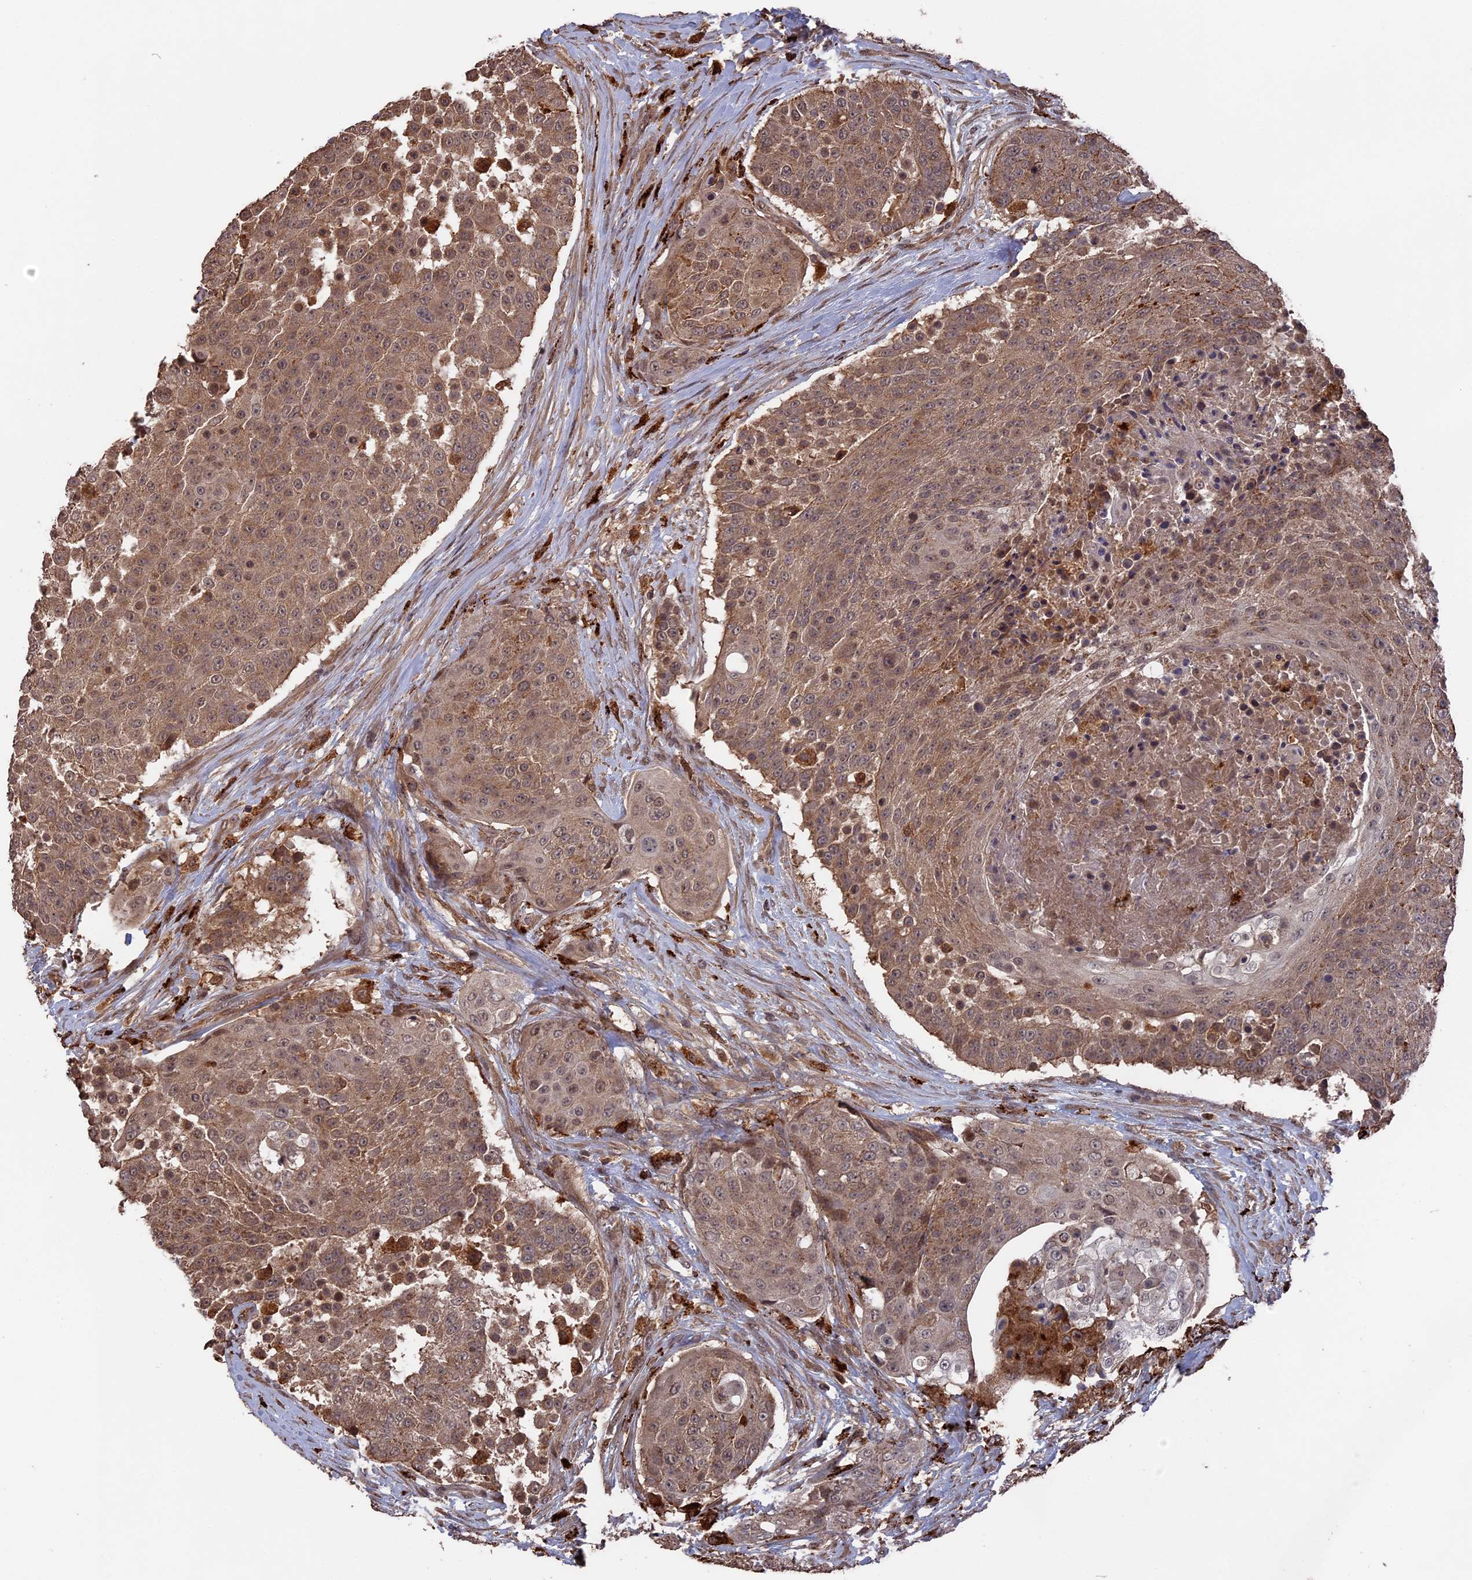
{"staining": {"intensity": "moderate", "quantity": ">75%", "location": "cytoplasmic/membranous,nuclear"}, "tissue": "urothelial cancer", "cell_type": "Tumor cells", "image_type": "cancer", "snomed": [{"axis": "morphology", "description": "Urothelial carcinoma, High grade"}, {"axis": "topography", "description": "Urinary bladder"}], "caption": "IHC histopathology image of neoplastic tissue: human high-grade urothelial carcinoma stained using immunohistochemistry (IHC) demonstrates medium levels of moderate protein expression localized specifically in the cytoplasmic/membranous and nuclear of tumor cells, appearing as a cytoplasmic/membranous and nuclear brown color.", "gene": "TELO2", "patient": {"sex": "female", "age": 63}}